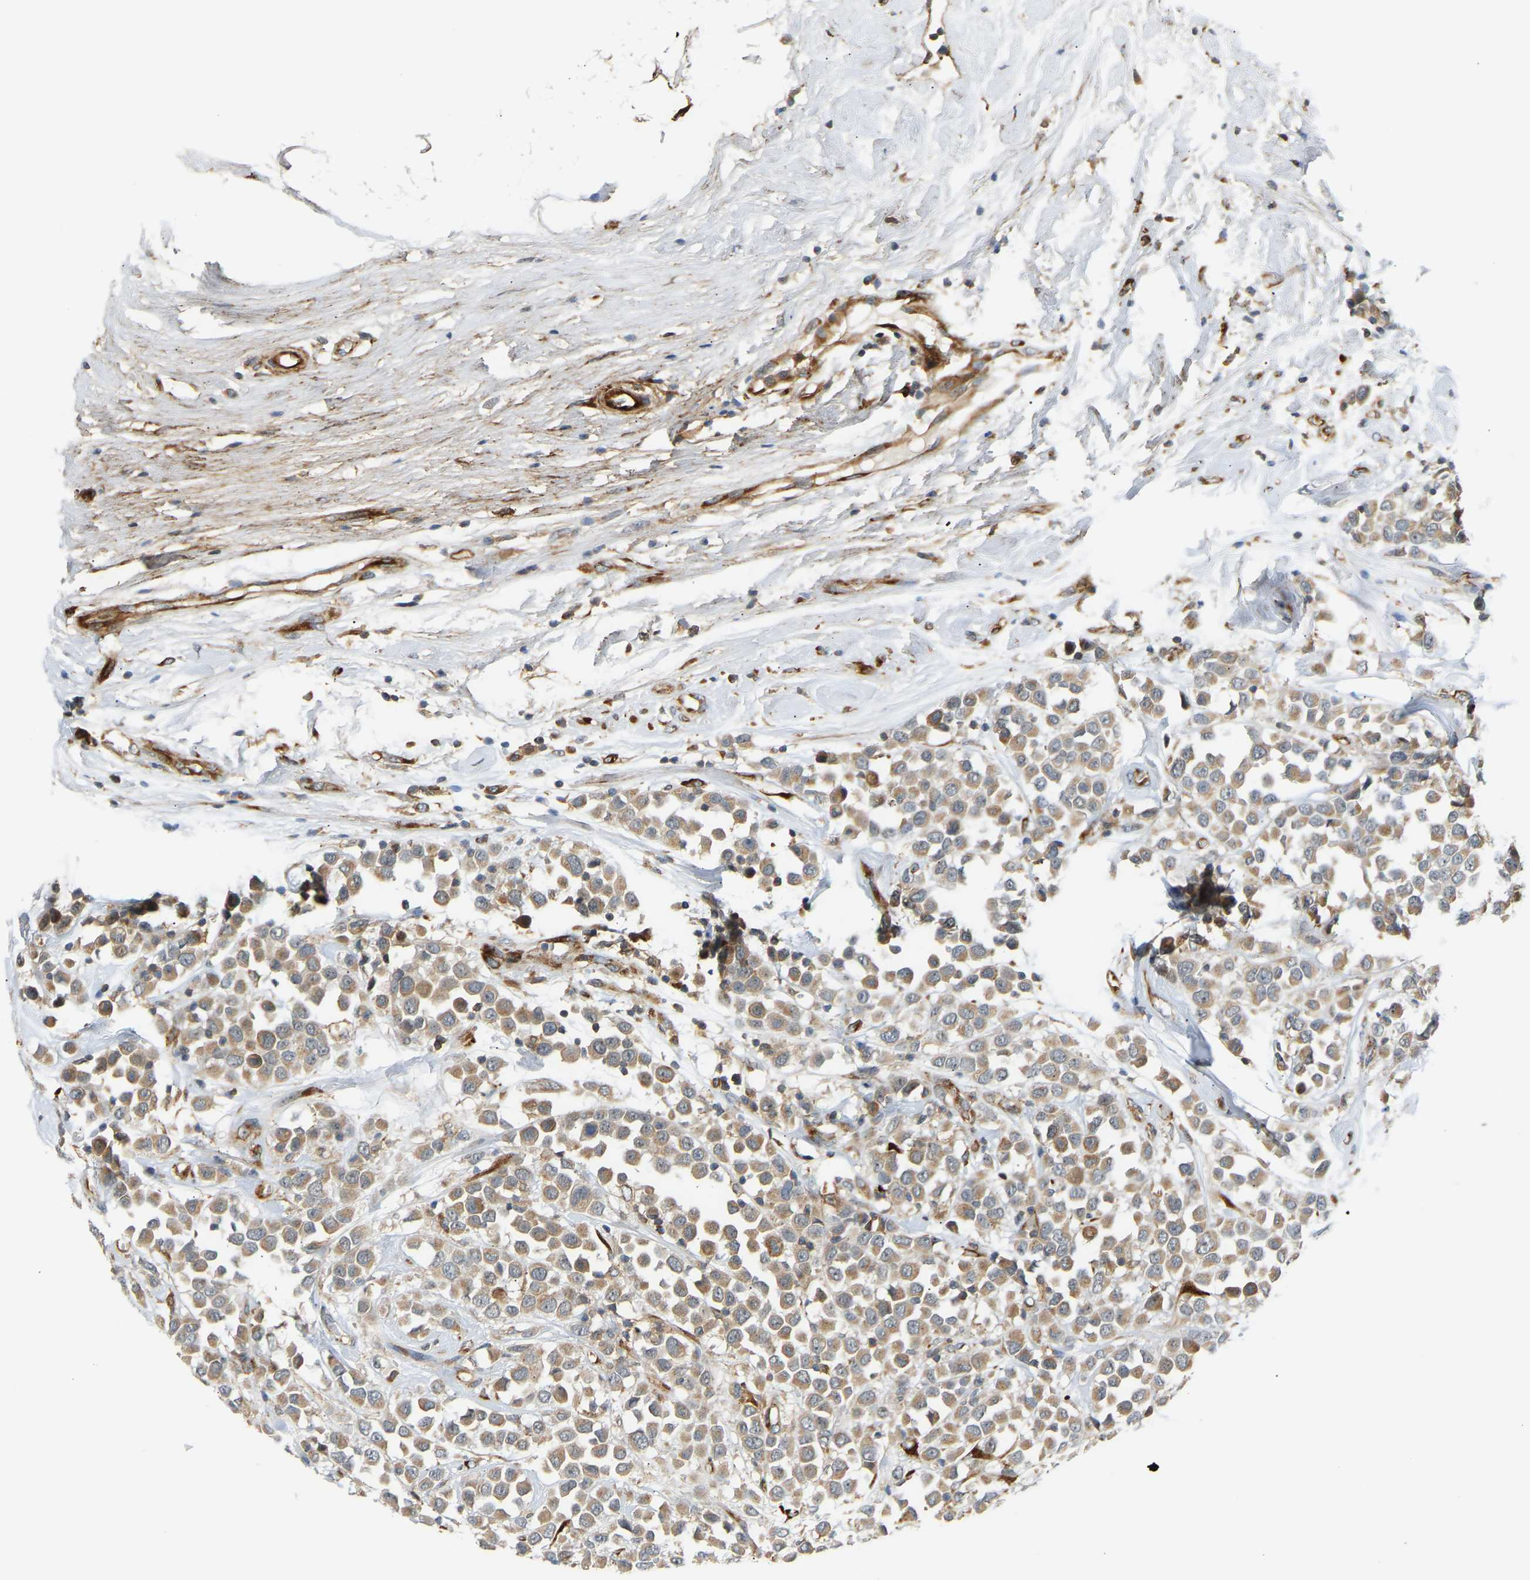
{"staining": {"intensity": "moderate", "quantity": ">75%", "location": "cytoplasmic/membranous"}, "tissue": "breast cancer", "cell_type": "Tumor cells", "image_type": "cancer", "snomed": [{"axis": "morphology", "description": "Duct carcinoma"}, {"axis": "topography", "description": "Breast"}], "caption": "DAB immunohistochemical staining of intraductal carcinoma (breast) demonstrates moderate cytoplasmic/membranous protein staining in approximately >75% of tumor cells.", "gene": "PLCG2", "patient": {"sex": "female", "age": 61}}